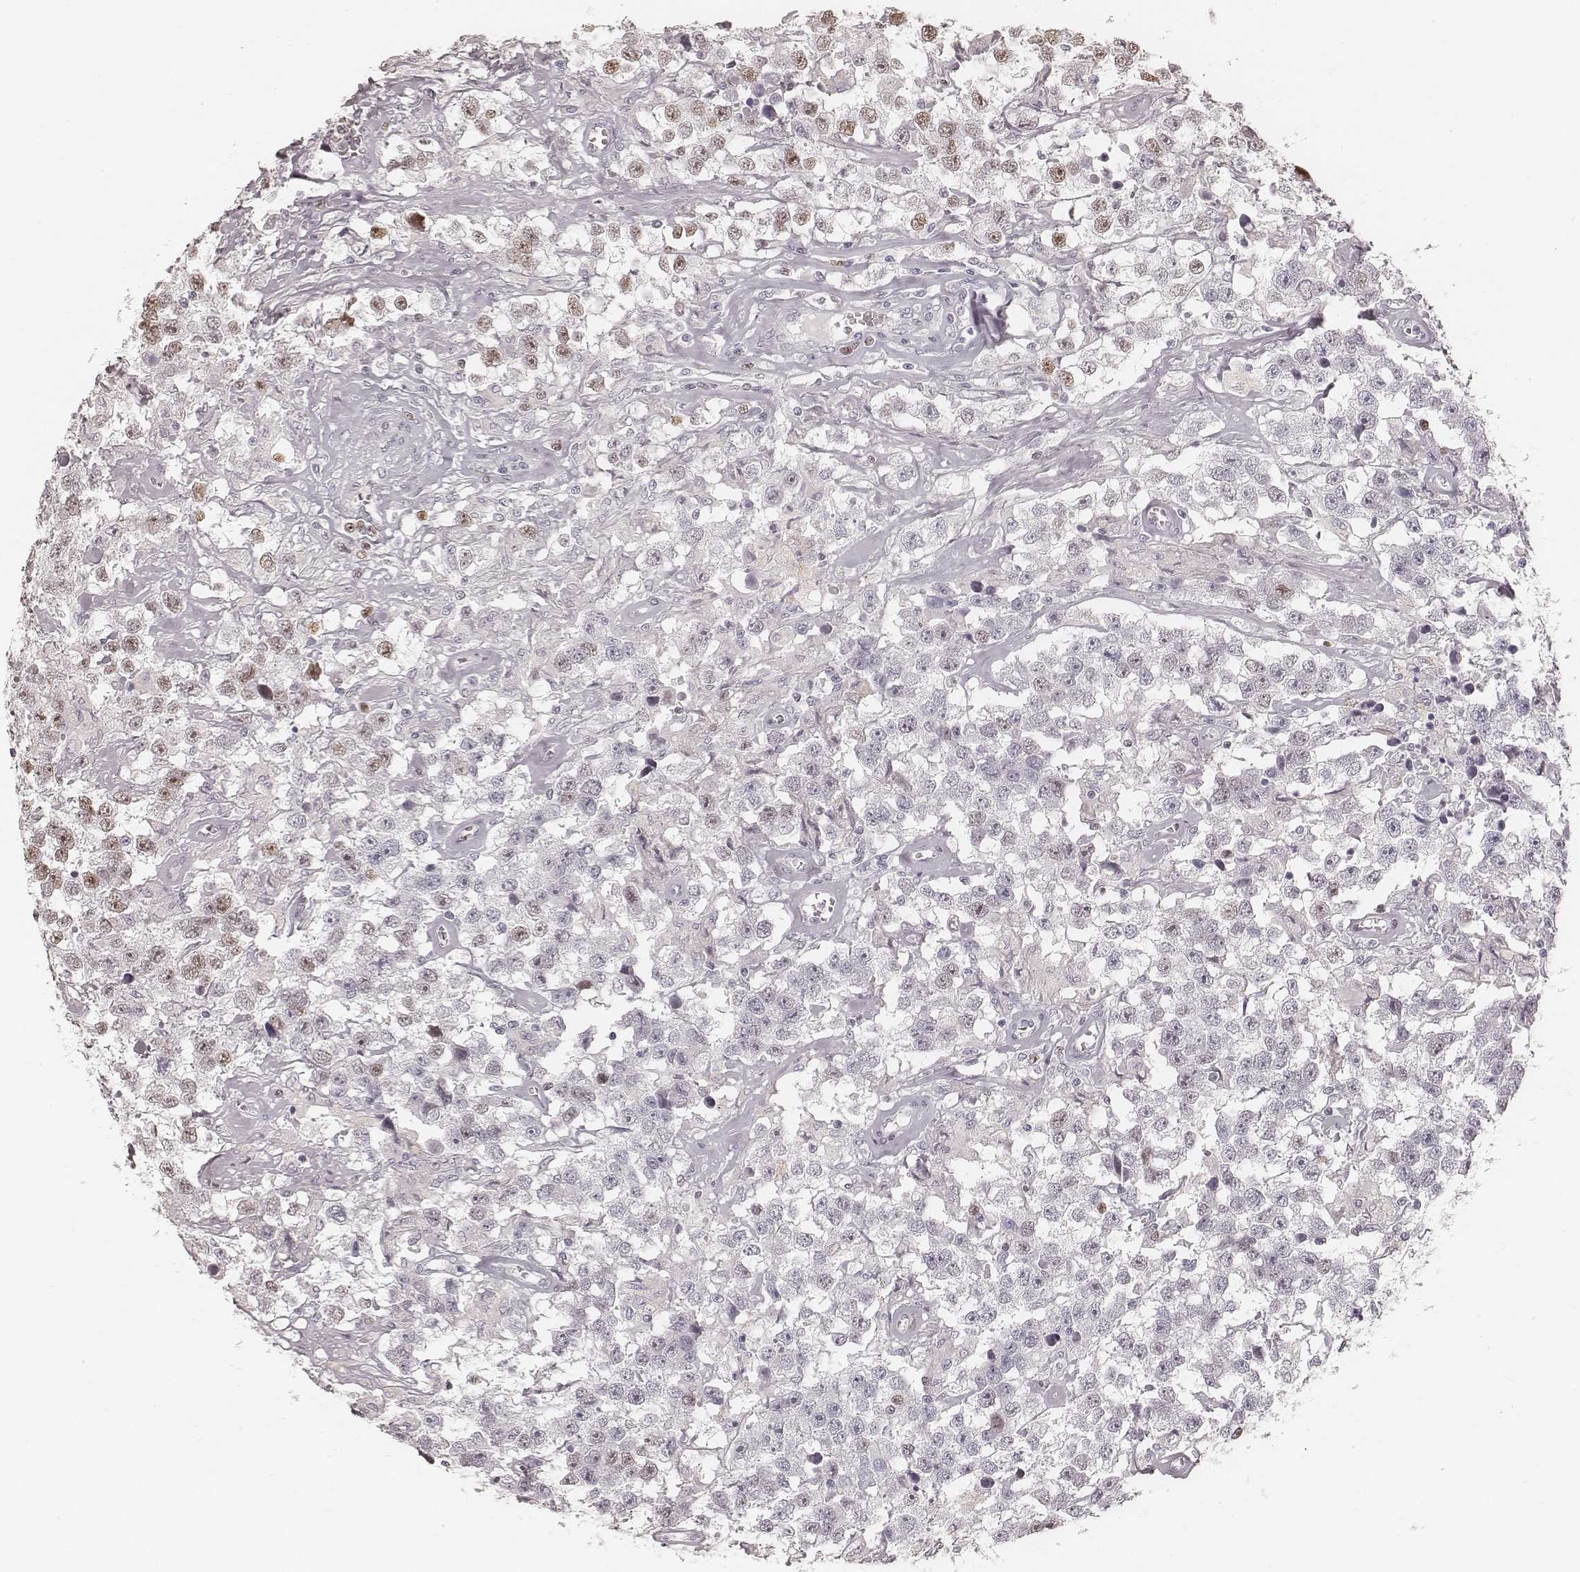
{"staining": {"intensity": "weak", "quantity": "25%-75%", "location": "nuclear"}, "tissue": "testis cancer", "cell_type": "Tumor cells", "image_type": "cancer", "snomed": [{"axis": "morphology", "description": "Seminoma, NOS"}, {"axis": "topography", "description": "Testis"}], "caption": "Seminoma (testis) tissue displays weak nuclear expression in approximately 25%-75% of tumor cells, visualized by immunohistochemistry.", "gene": "TEX37", "patient": {"sex": "male", "age": 43}}